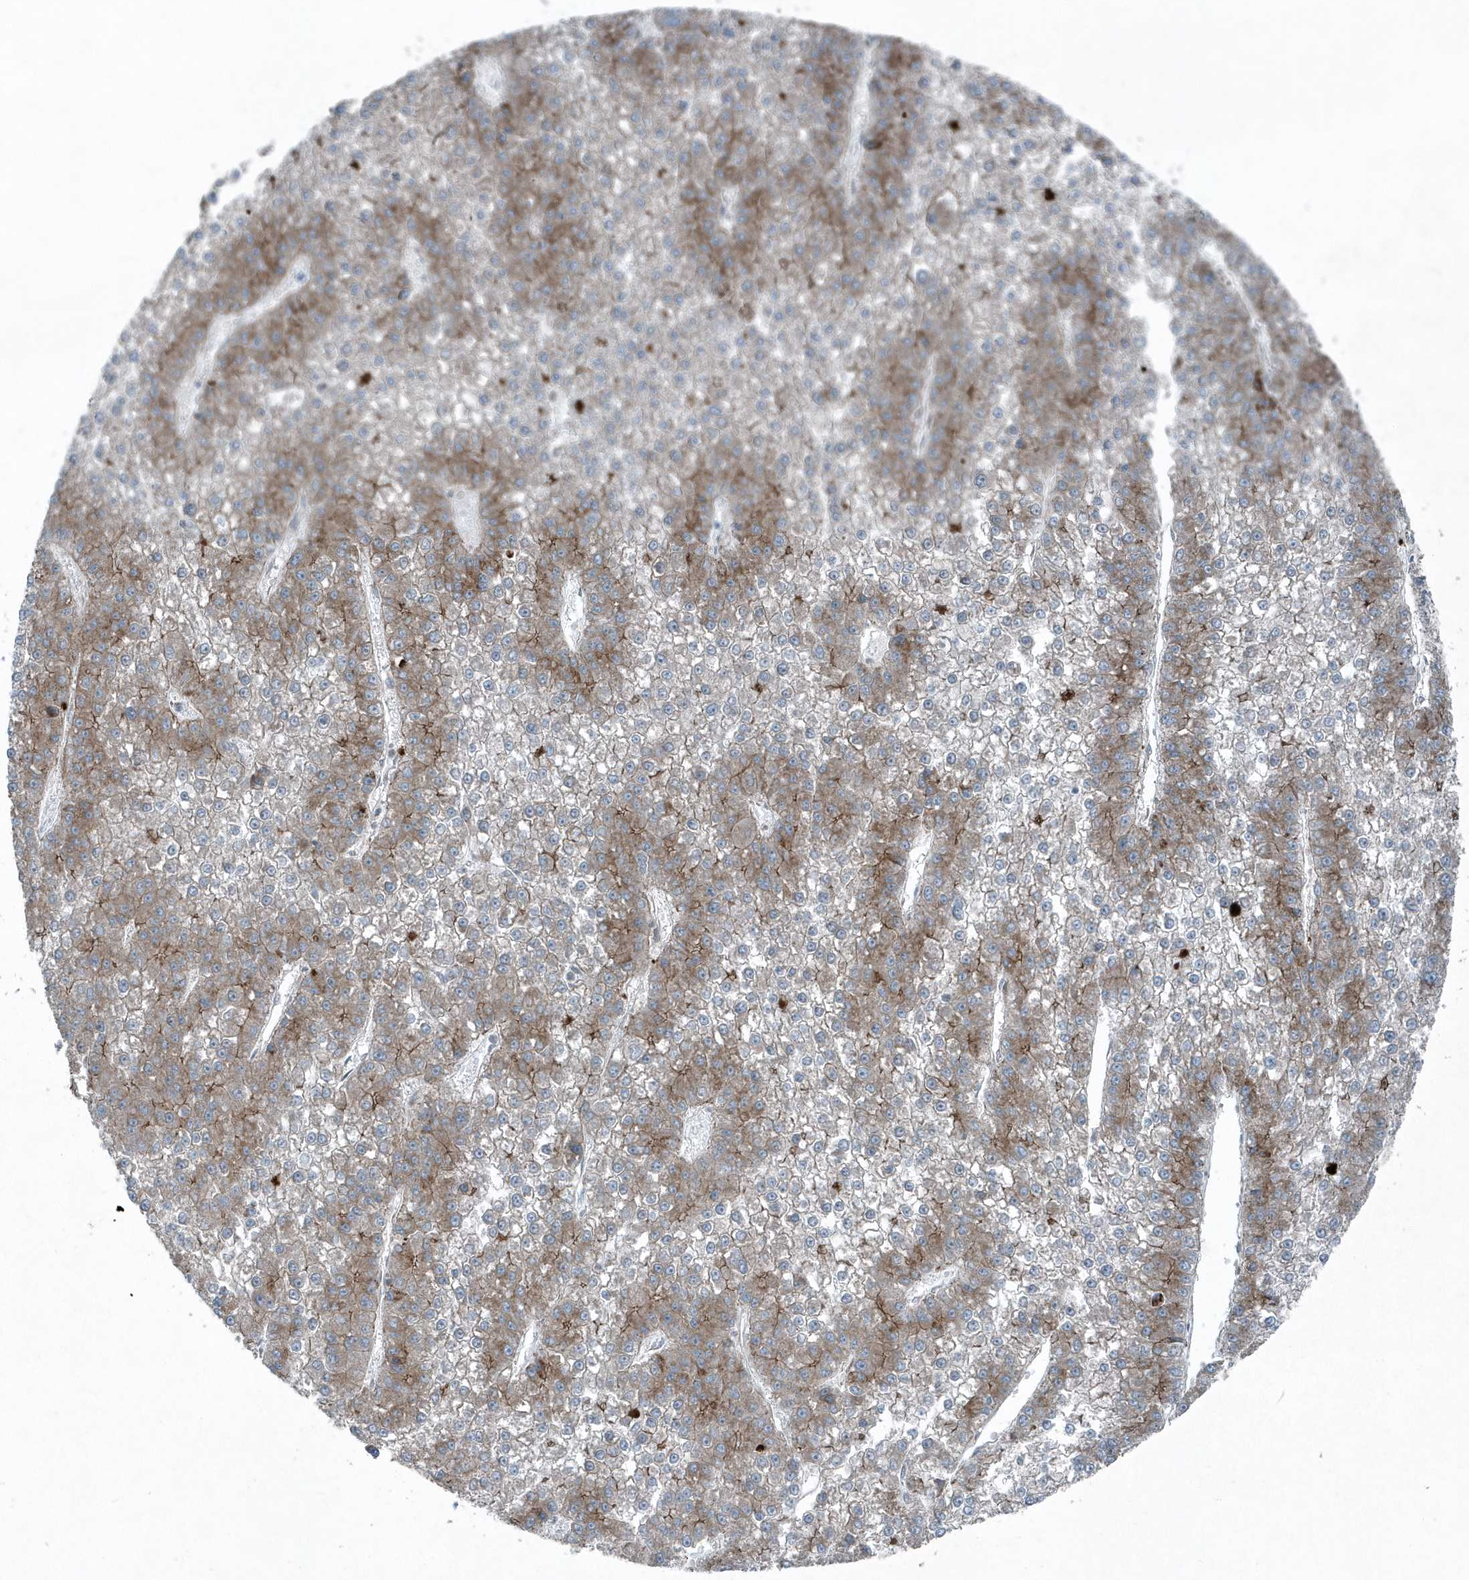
{"staining": {"intensity": "moderate", "quantity": "25%-75%", "location": "cytoplasmic/membranous"}, "tissue": "liver cancer", "cell_type": "Tumor cells", "image_type": "cancer", "snomed": [{"axis": "morphology", "description": "Carcinoma, Hepatocellular, NOS"}, {"axis": "topography", "description": "Liver"}], "caption": "This histopathology image shows liver hepatocellular carcinoma stained with immunohistochemistry (IHC) to label a protein in brown. The cytoplasmic/membranous of tumor cells show moderate positivity for the protein. Nuclei are counter-stained blue.", "gene": "GCC2", "patient": {"sex": "female", "age": 73}}